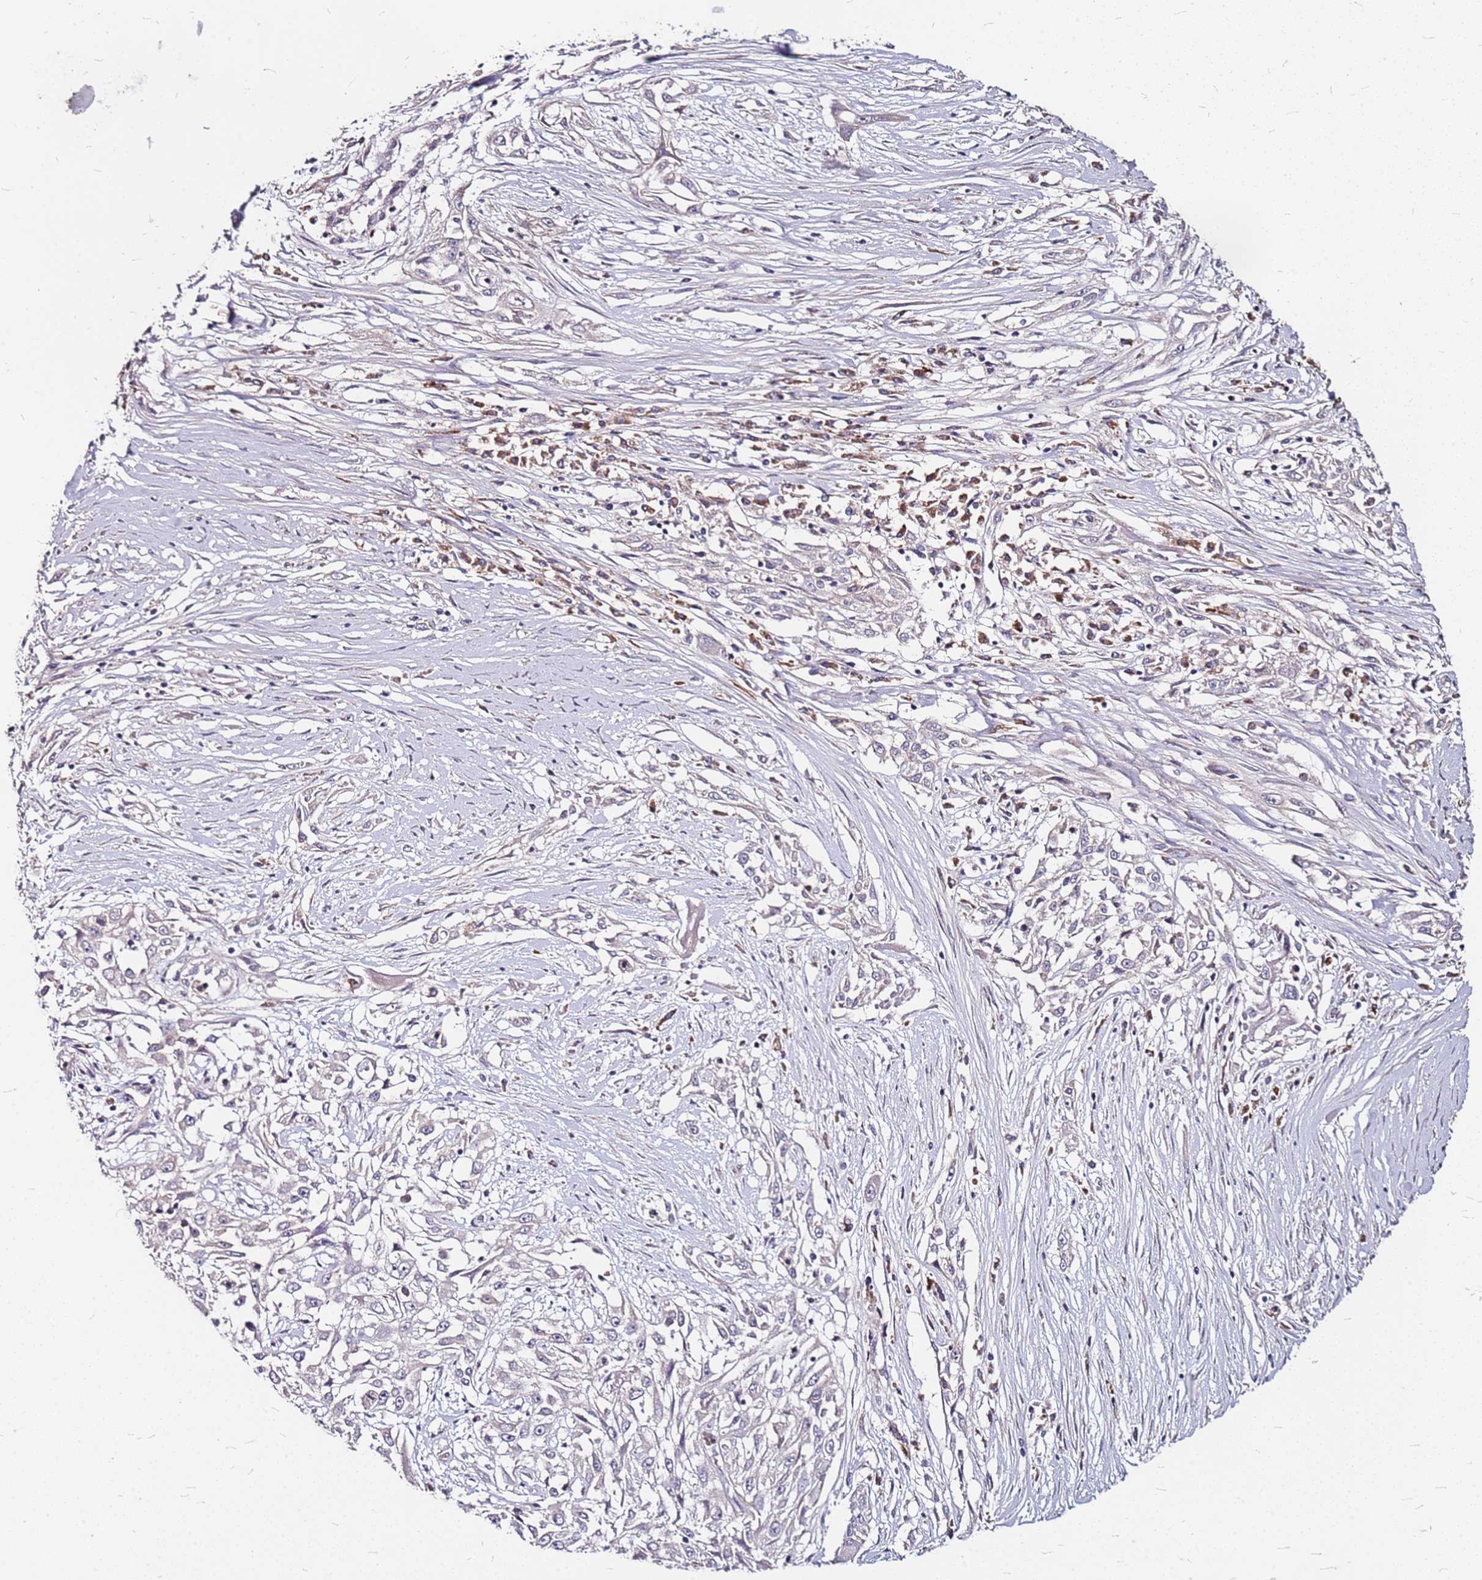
{"staining": {"intensity": "negative", "quantity": "none", "location": "none"}, "tissue": "skin cancer", "cell_type": "Tumor cells", "image_type": "cancer", "snomed": [{"axis": "morphology", "description": "Squamous cell carcinoma, NOS"}, {"axis": "morphology", "description": "Squamous cell carcinoma, metastatic, NOS"}, {"axis": "topography", "description": "Skin"}, {"axis": "topography", "description": "Lymph node"}], "caption": "Protein analysis of skin cancer shows no significant expression in tumor cells.", "gene": "DCDC2C", "patient": {"sex": "male", "age": 75}}